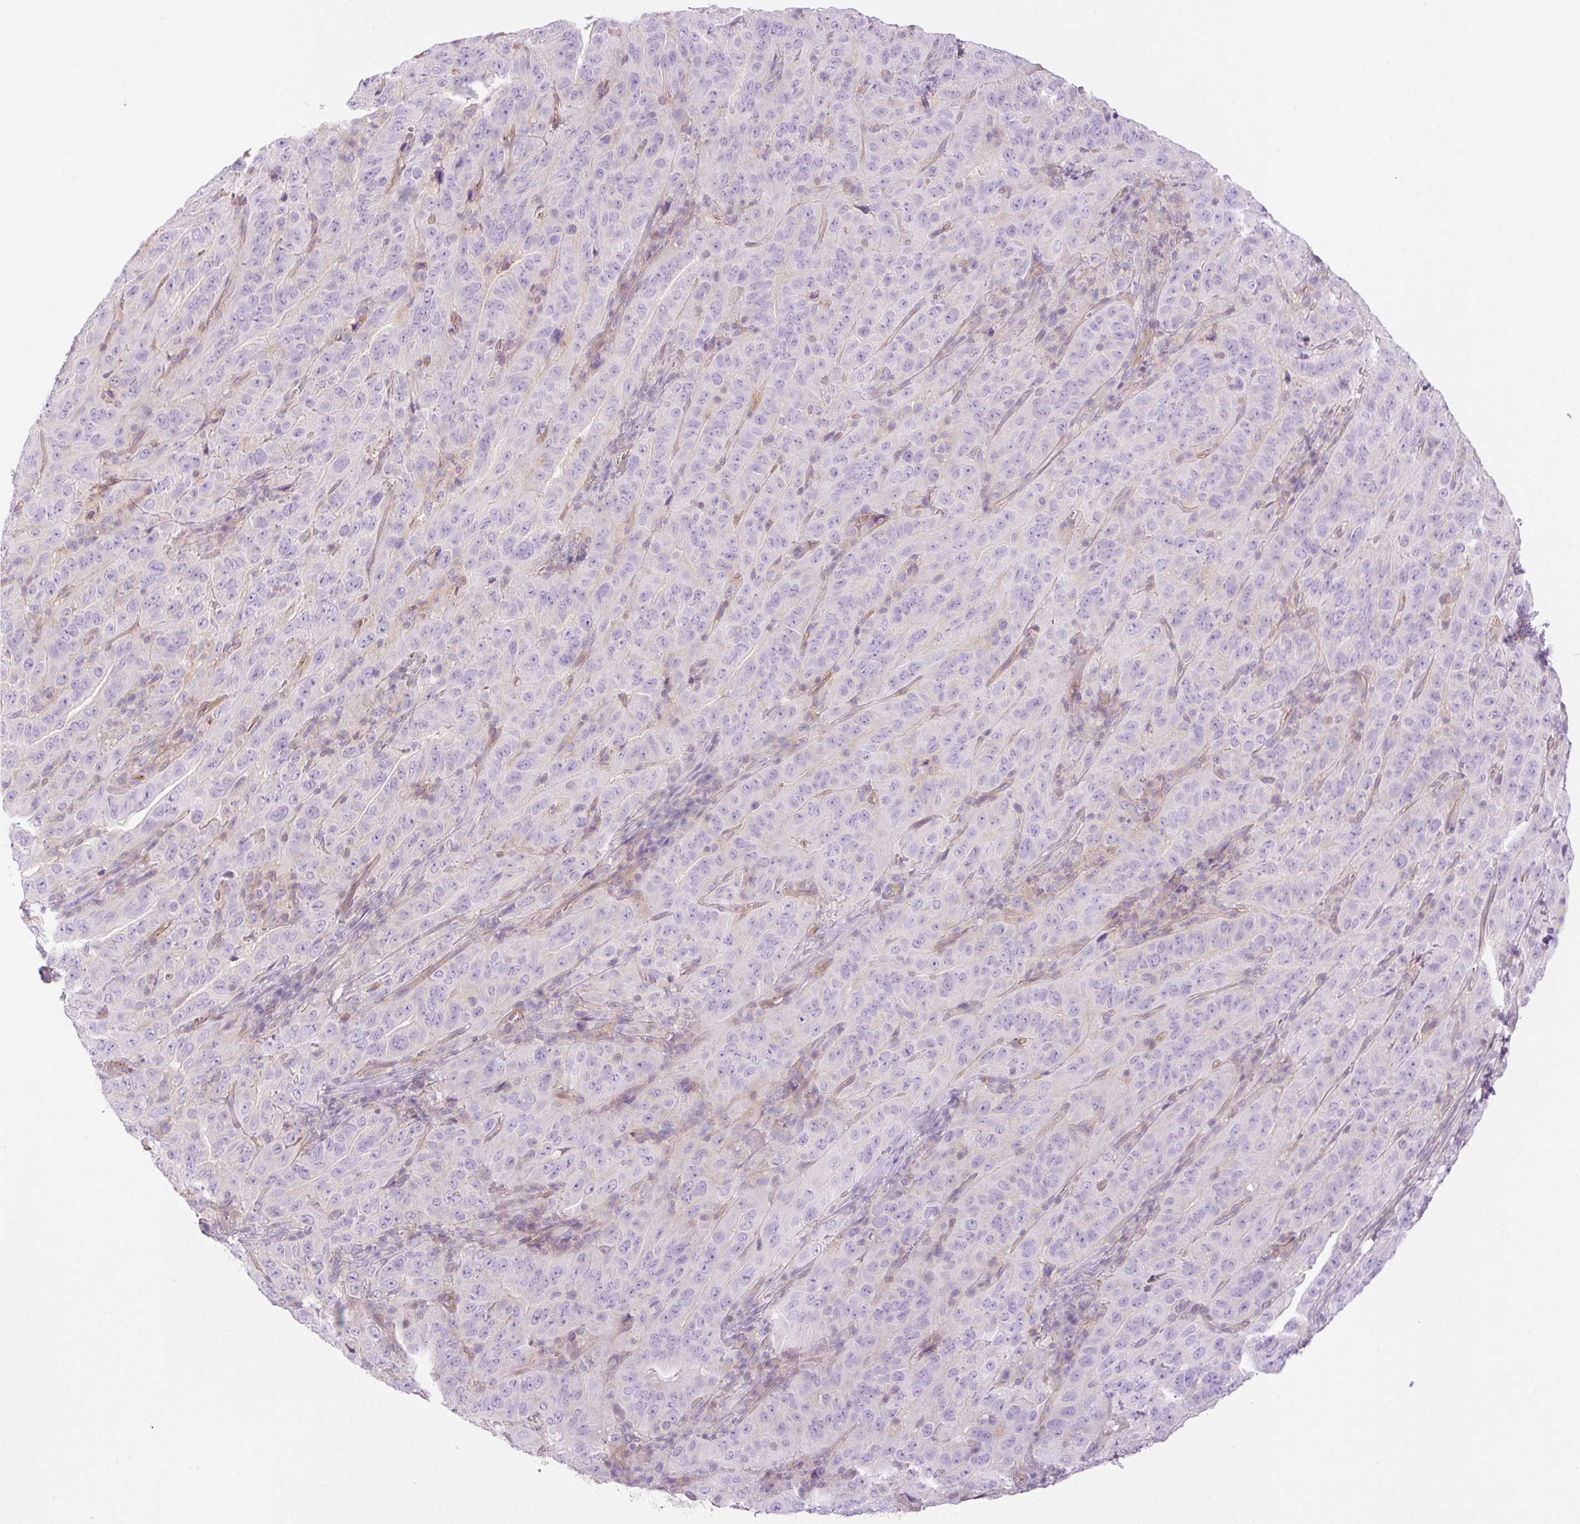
{"staining": {"intensity": "negative", "quantity": "none", "location": "none"}, "tissue": "pancreatic cancer", "cell_type": "Tumor cells", "image_type": "cancer", "snomed": [{"axis": "morphology", "description": "Adenocarcinoma, NOS"}, {"axis": "topography", "description": "Pancreas"}], "caption": "This is an immunohistochemistry (IHC) micrograph of pancreatic cancer. There is no staining in tumor cells.", "gene": "EHD3", "patient": {"sex": "male", "age": 63}}